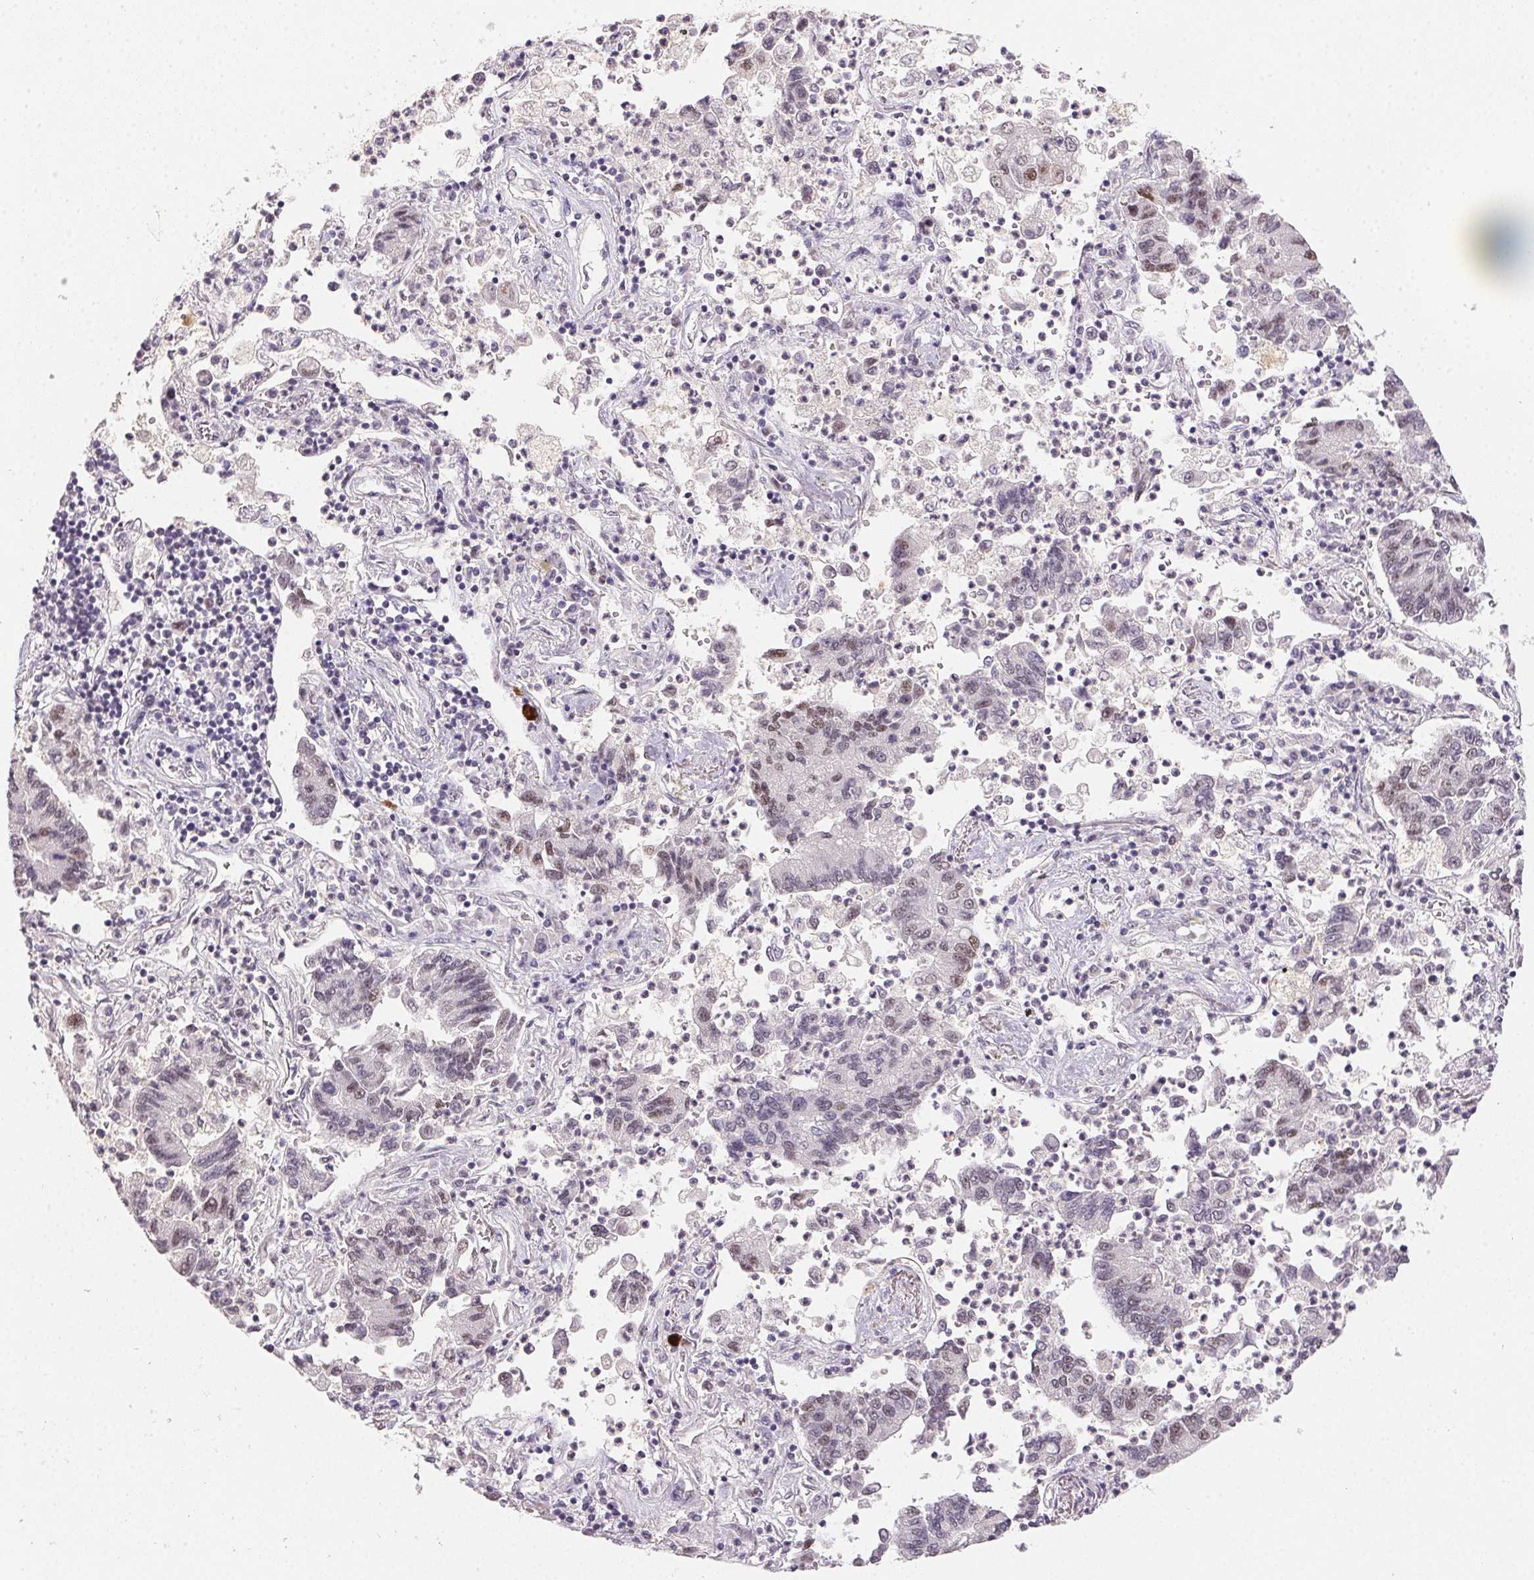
{"staining": {"intensity": "weak", "quantity": "<25%", "location": "nuclear"}, "tissue": "lung cancer", "cell_type": "Tumor cells", "image_type": "cancer", "snomed": [{"axis": "morphology", "description": "Adenocarcinoma, NOS"}, {"axis": "topography", "description": "Lung"}], "caption": "IHC of lung cancer exhibits no expression in tumor cells. Brightfield microscopy of immunohistochemistry (IHC) stained with DAB (brown) and hematoxylin (blue), captured at high magnification.", "gene": "POLR3G", "patient": {"sex": "female", "age": 57}}